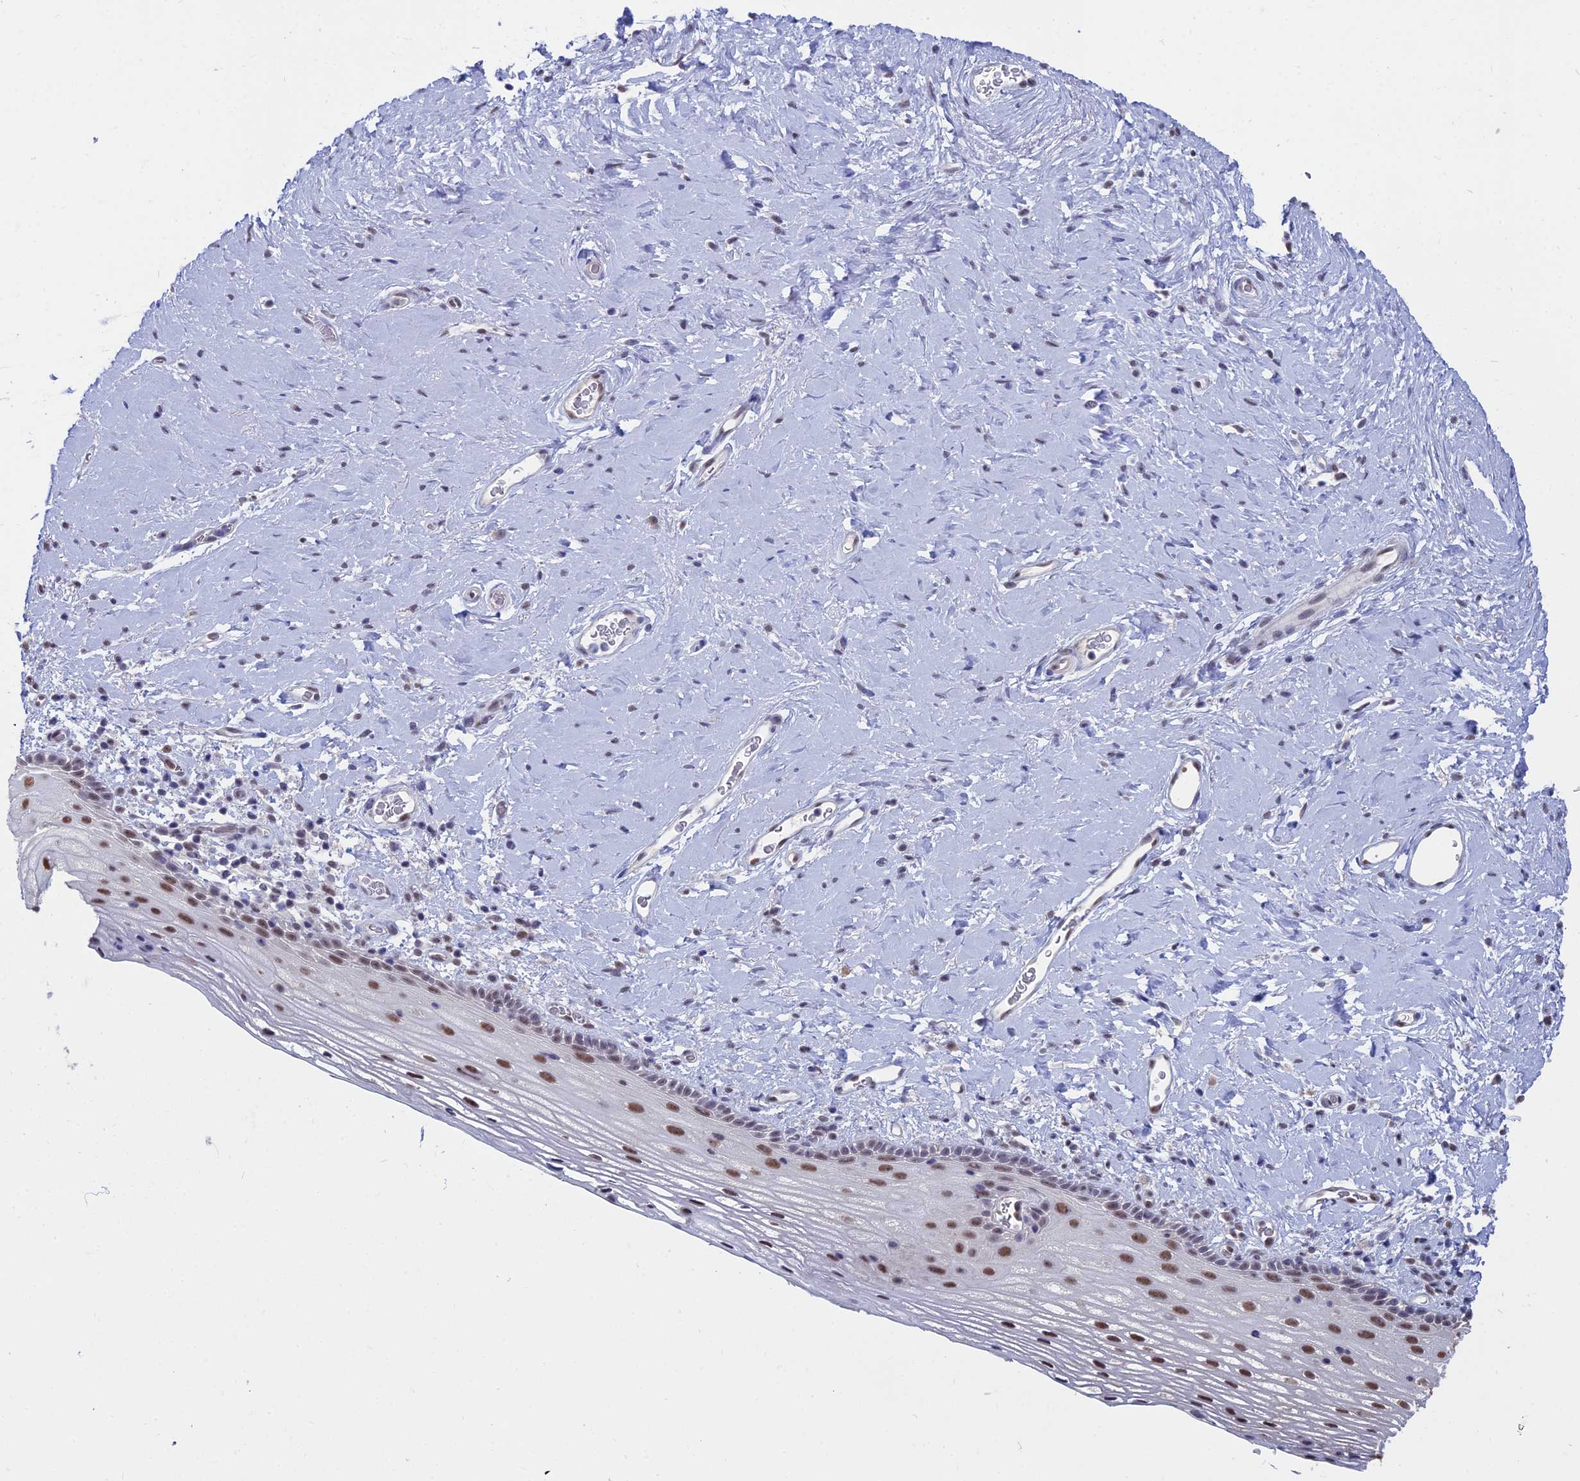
{"staining": {"intensity": "moderate", "quantity": "25%-75%", "location": "nuclear"}, "tissue": "vagina", "cell_type": "Squamous epithelial cells", "image_type": "normal", "snomed": [{"axis": "morphology", "description": "Normal tissue, NOS"}, {"axis": "morphology", "description": "Adenocarcinoma, NOS"}, {"axis": "topography", "description": "Rectum"}, {"axis": "topography", "description": "Vagina"}], "caption": "Immunohistochemical staining of benign human vagina demonstrates 25%-75% levels of moderate nuclear protein staining in about 25%-75% of squamous epithelial cells.", "gene": "SRSF7", "patient": {"sex": "female", "age": 71}}